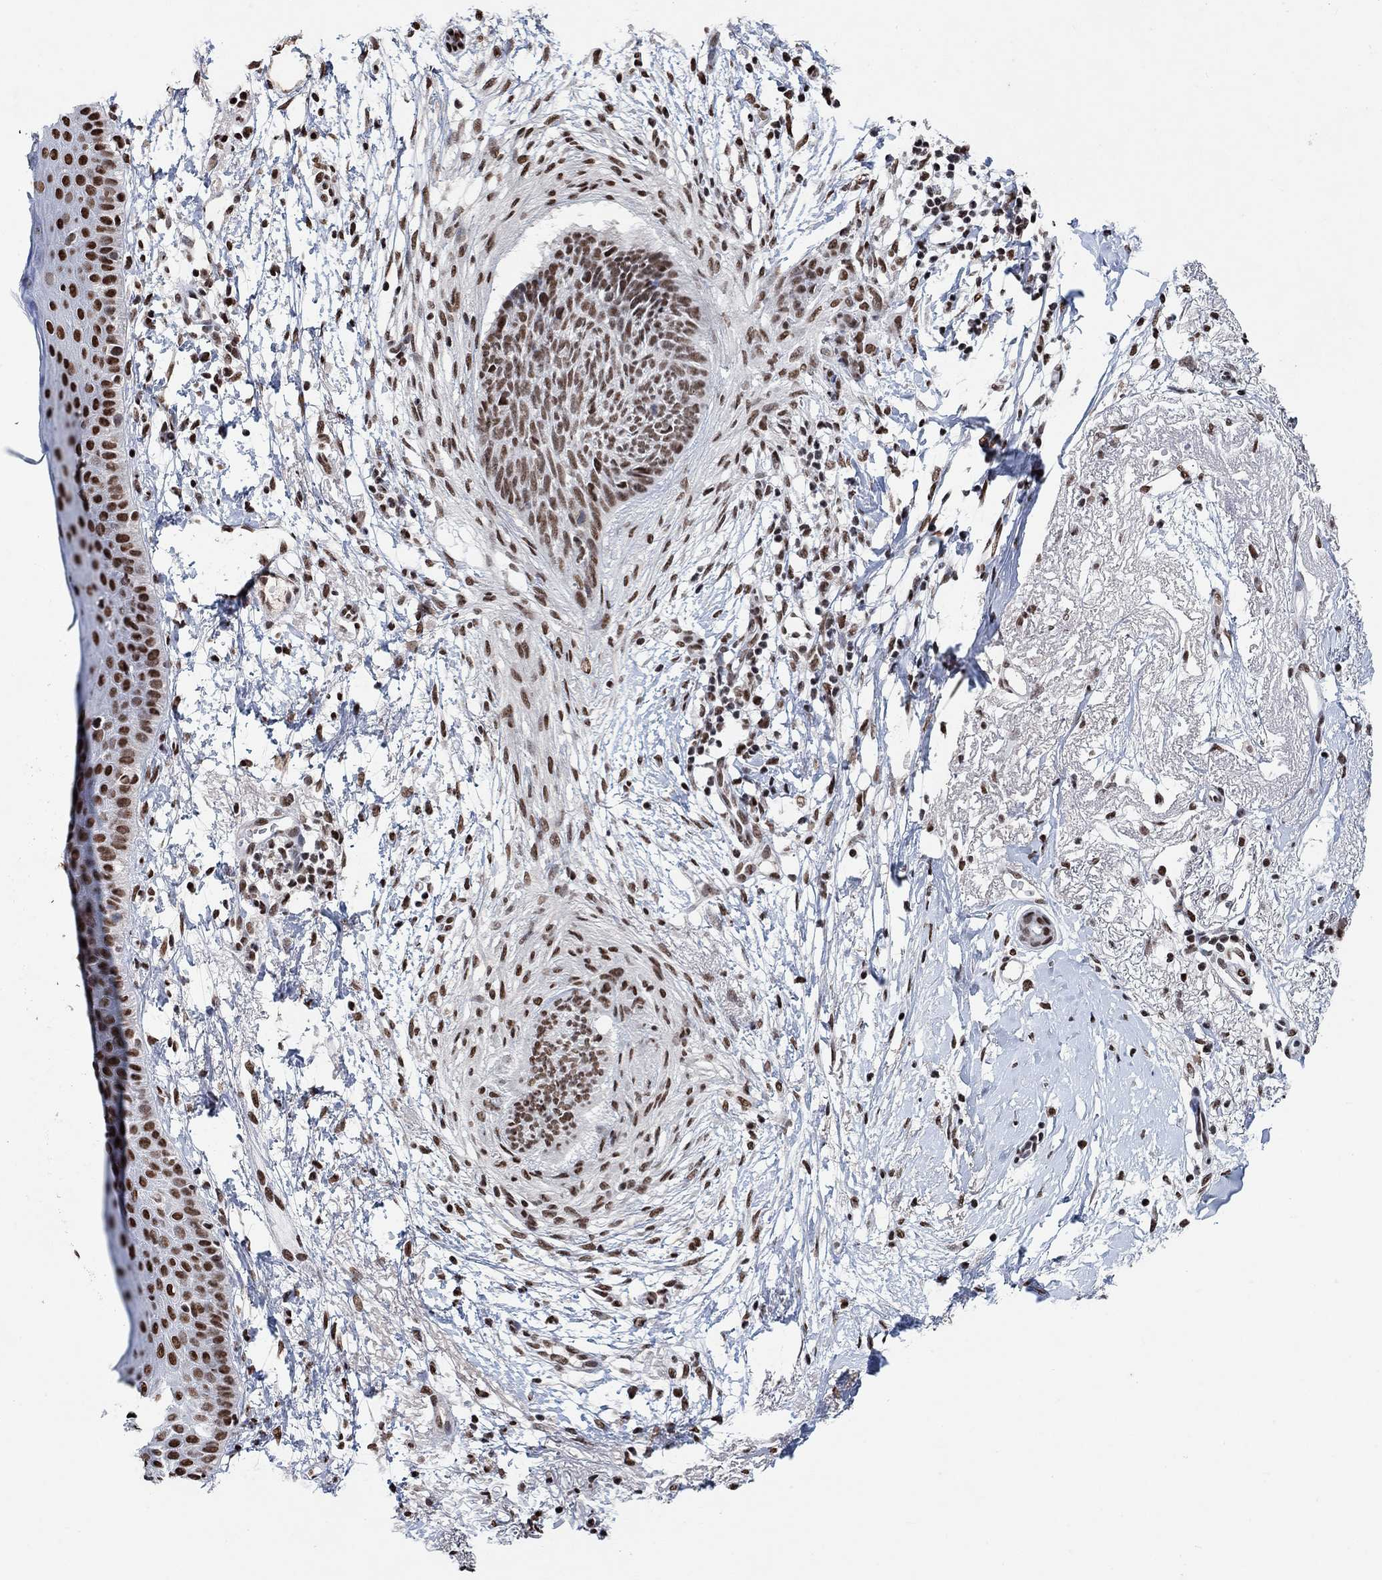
{"staining": {"intensity": "moderate", "quantity": ">75%", "location": "nuclear"}, "tissue": "skin cancer", "cell_type": "Tumor cells", "image_type": "cancer", "snomed": [{"axis": "morphology", "description": "Normal tissue, NOS"}, {"axis": "morphology", "description": "Basal cell carcinoma"}, {"axis": "topography", "description": "Skin"}], "caption": "Skin cancer (basal cell carcinoma) stained with immunohistochemistry (IHC) exhibits moderate nuclear positivity in approximately >75% of tumor cells. (DAB (3,3'-diaminobenzidine) IHC, brown staining for protein, blue staining for nuclei).", "gene": "USP39", "patient": {"sex": "male", "age": 84}}